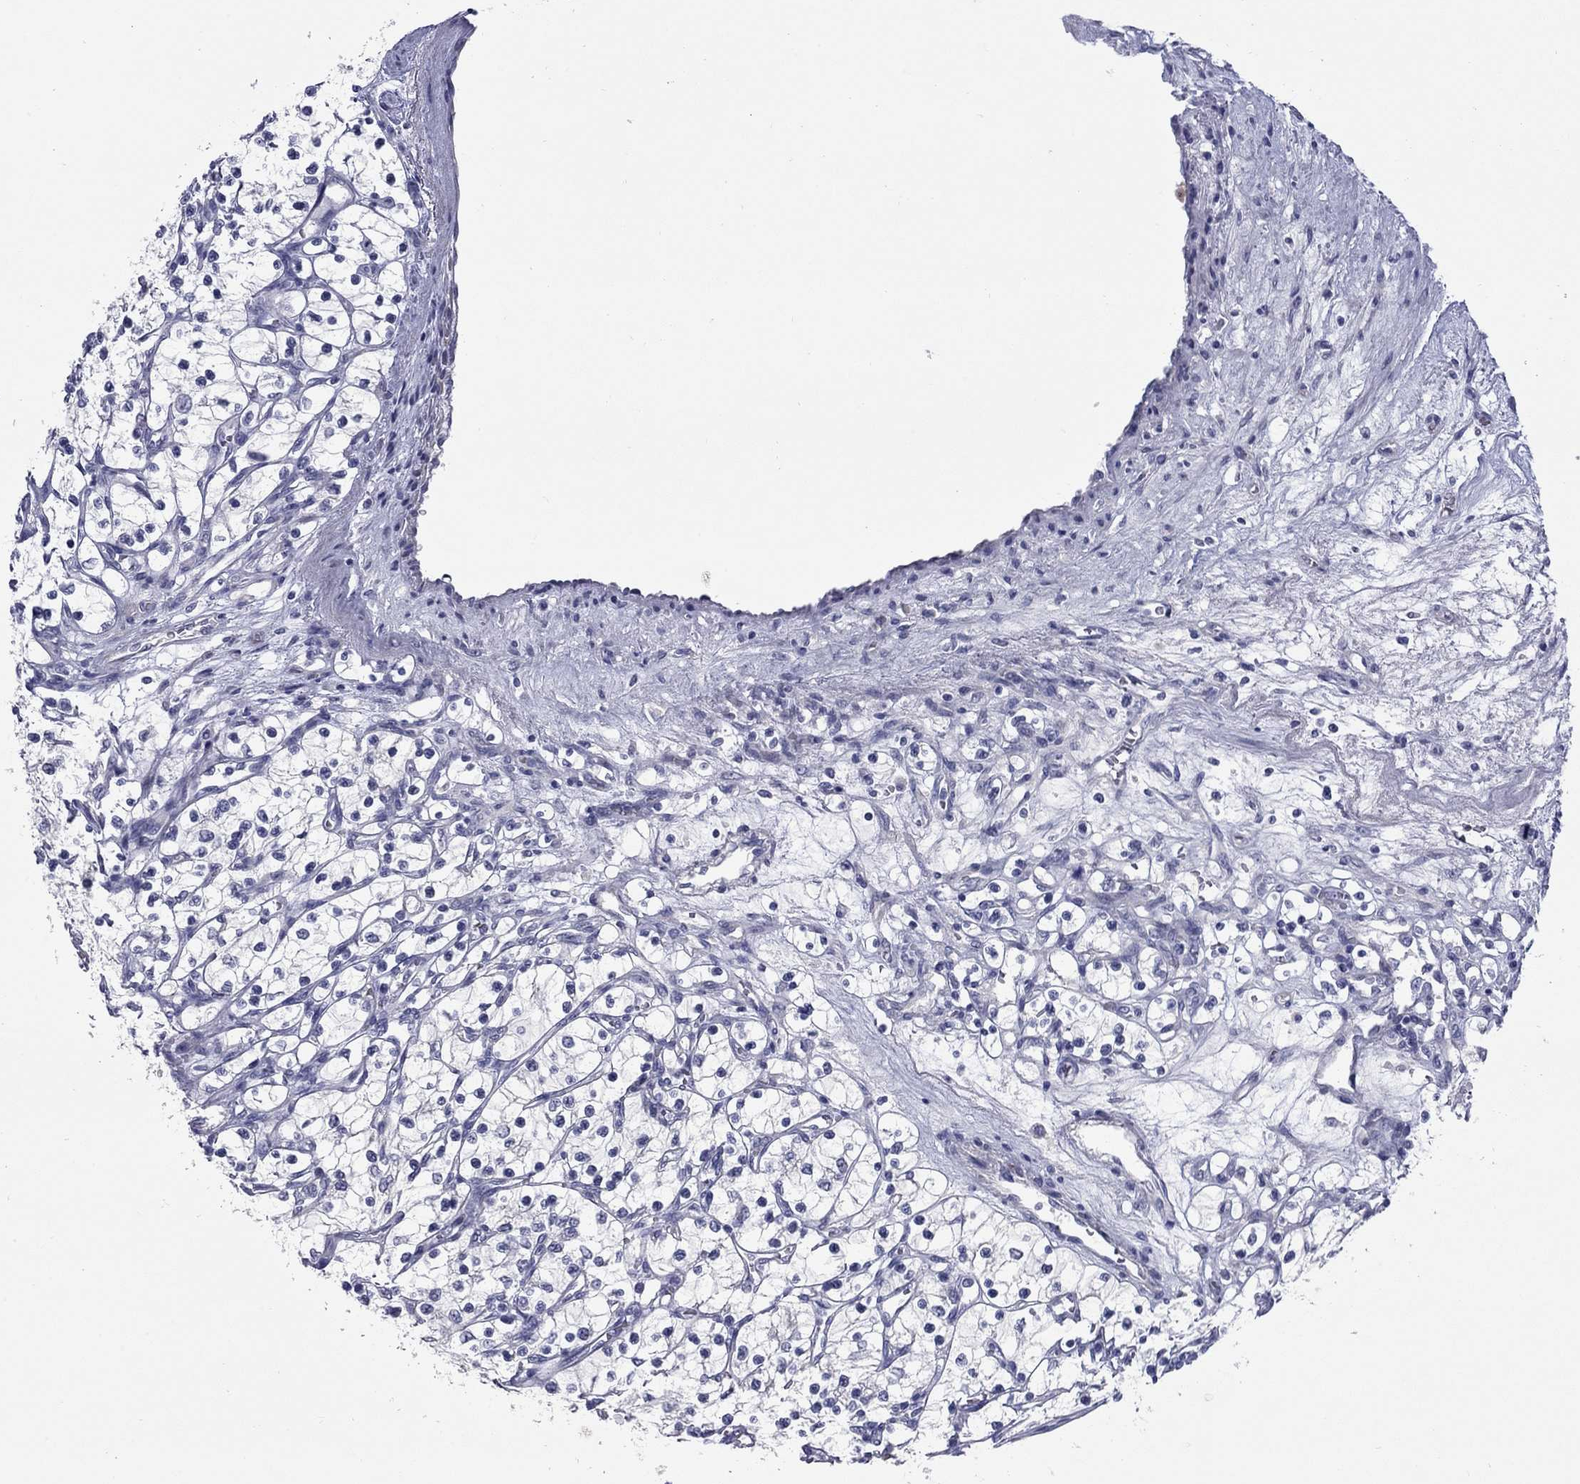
{"staining": {"intensity": "negative", "quantity": "none", "location": "none"}, "tissue": "renal cancer", "cell_type": "Tumor cells", "image_type": "cancer", "snomed": [{"axis": "morphology", "description": "Adenocarcinoma, NOS"}, {"axis": "topography", "description": "Kidney"}], "caption": "Protein analysis of renal adenocarcinoma shows no significant positivity in tumor cells. The staining is performed using DAB (3,3'-diaminobenzidine) brown chromogen with nuclei counter-stained in using hematoxylin.", "gene": "UNC119B", "patient": {"sex": "female", "age": 69}}